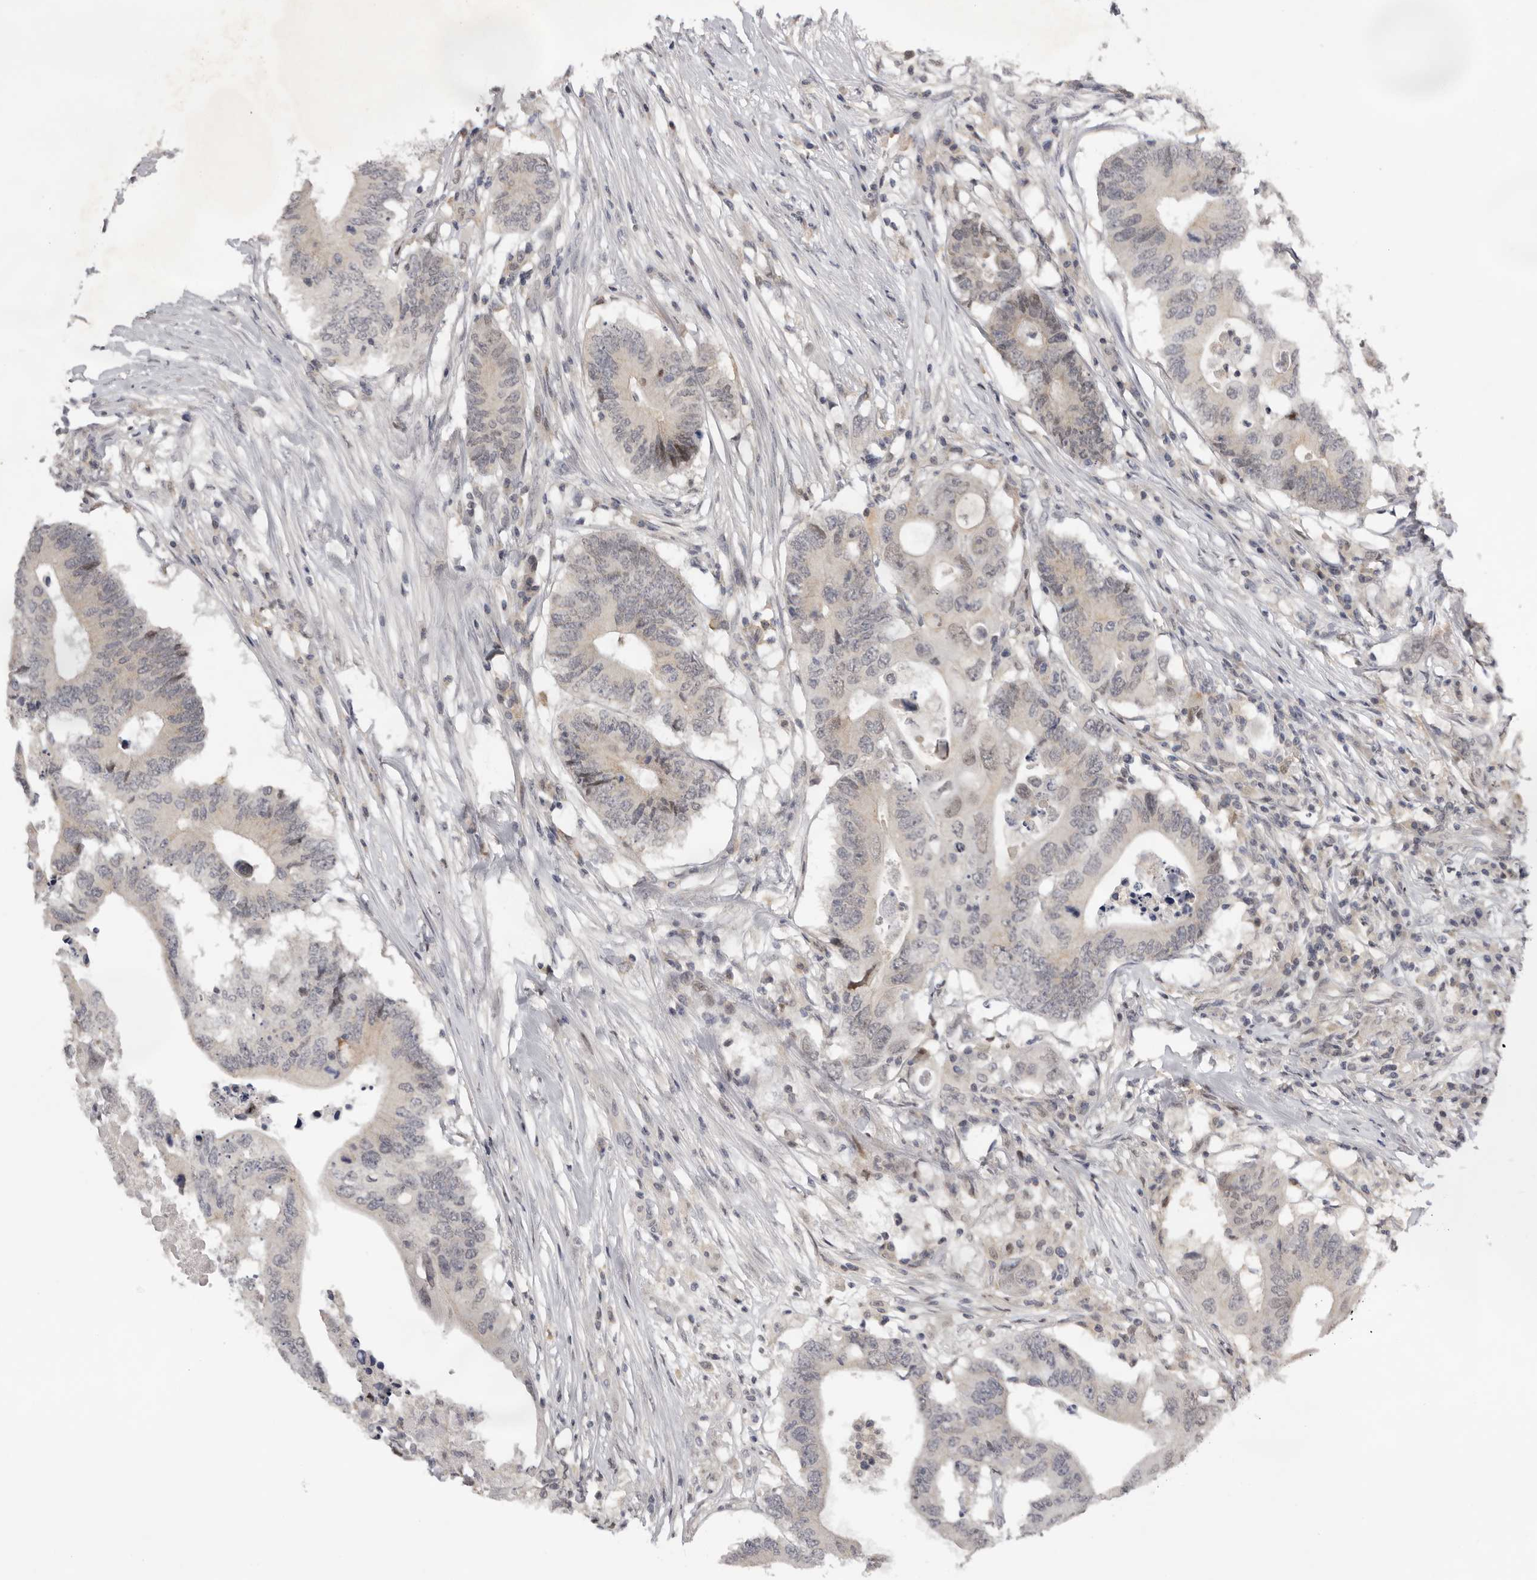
{"staining": {"intensity": "weak", "quantity": "<25%", "location": "cytoplasmic/membranous"}, "tissue": "colorectal cancer", "cell_type": "Tumor cells", "image_type": "cancer", "snomed": [{"axis": "morphology", "description": "Adenocarcinoma, NOS"}, {"axis": "topography", "description": "Colon"}], "caption": "The photomicrograph displays no significant positivity in tumor cells of colorectal adenocarcinoma.", "gene": "KIF2B", "patient": {"sex": "male", "age": 71}}